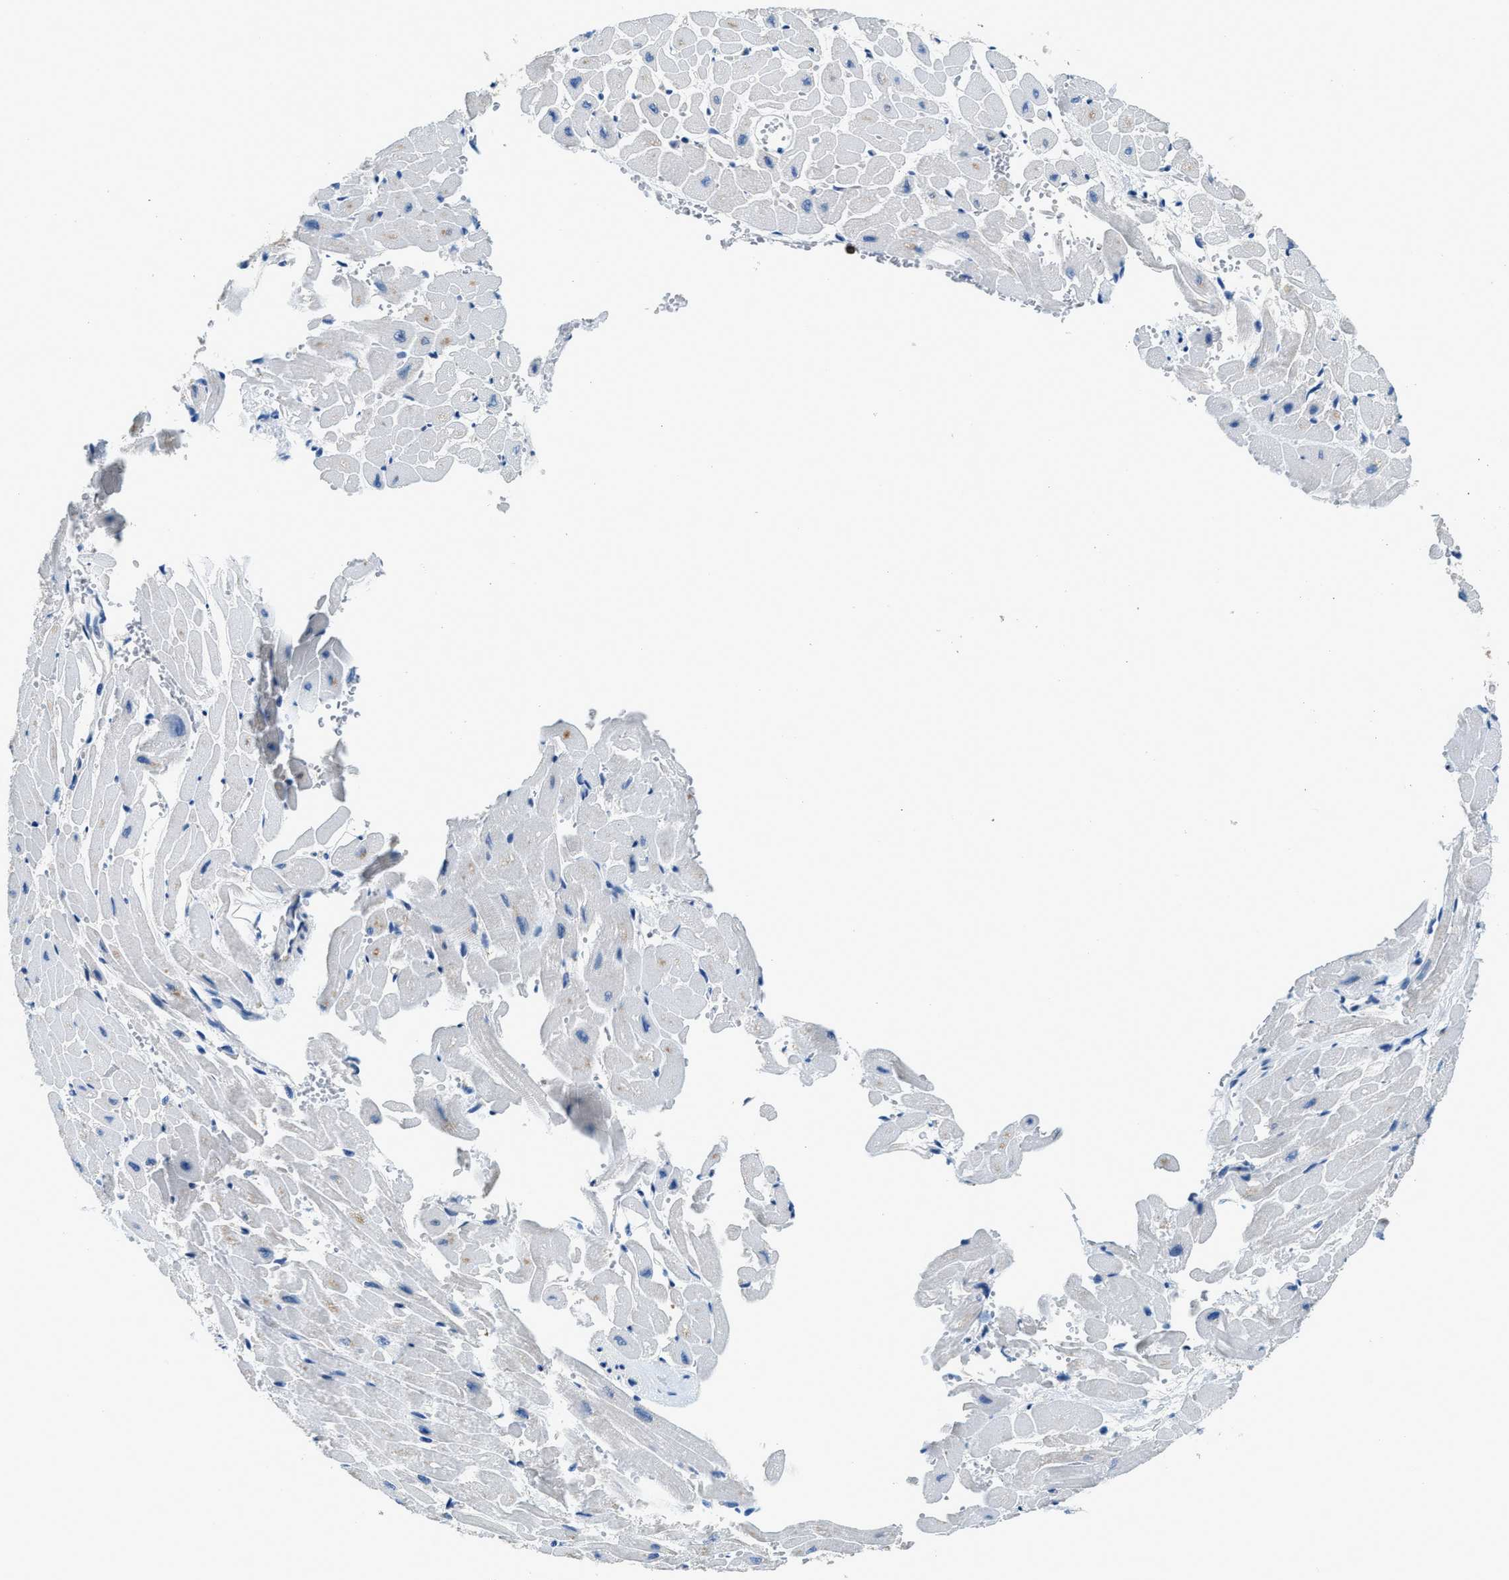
{"staining": {"intensity": "negative", "quantity": "none", "location": "none"}, "tissue": "heart muscle", "cell_type": "Cardiomyocytes", "image_type": "normal", "snomed": [{"axis": "morphology", "description": "Normal tissue, NOS"}, {"axis": "topography", "description": "Heart"}], "caption": "Immunohistochemistry (IHC) of normal heart muscle shows no staining in cardiomyocytes.", "gene": "MYO1G", "patient": {"sex": "male", "age": 45}}